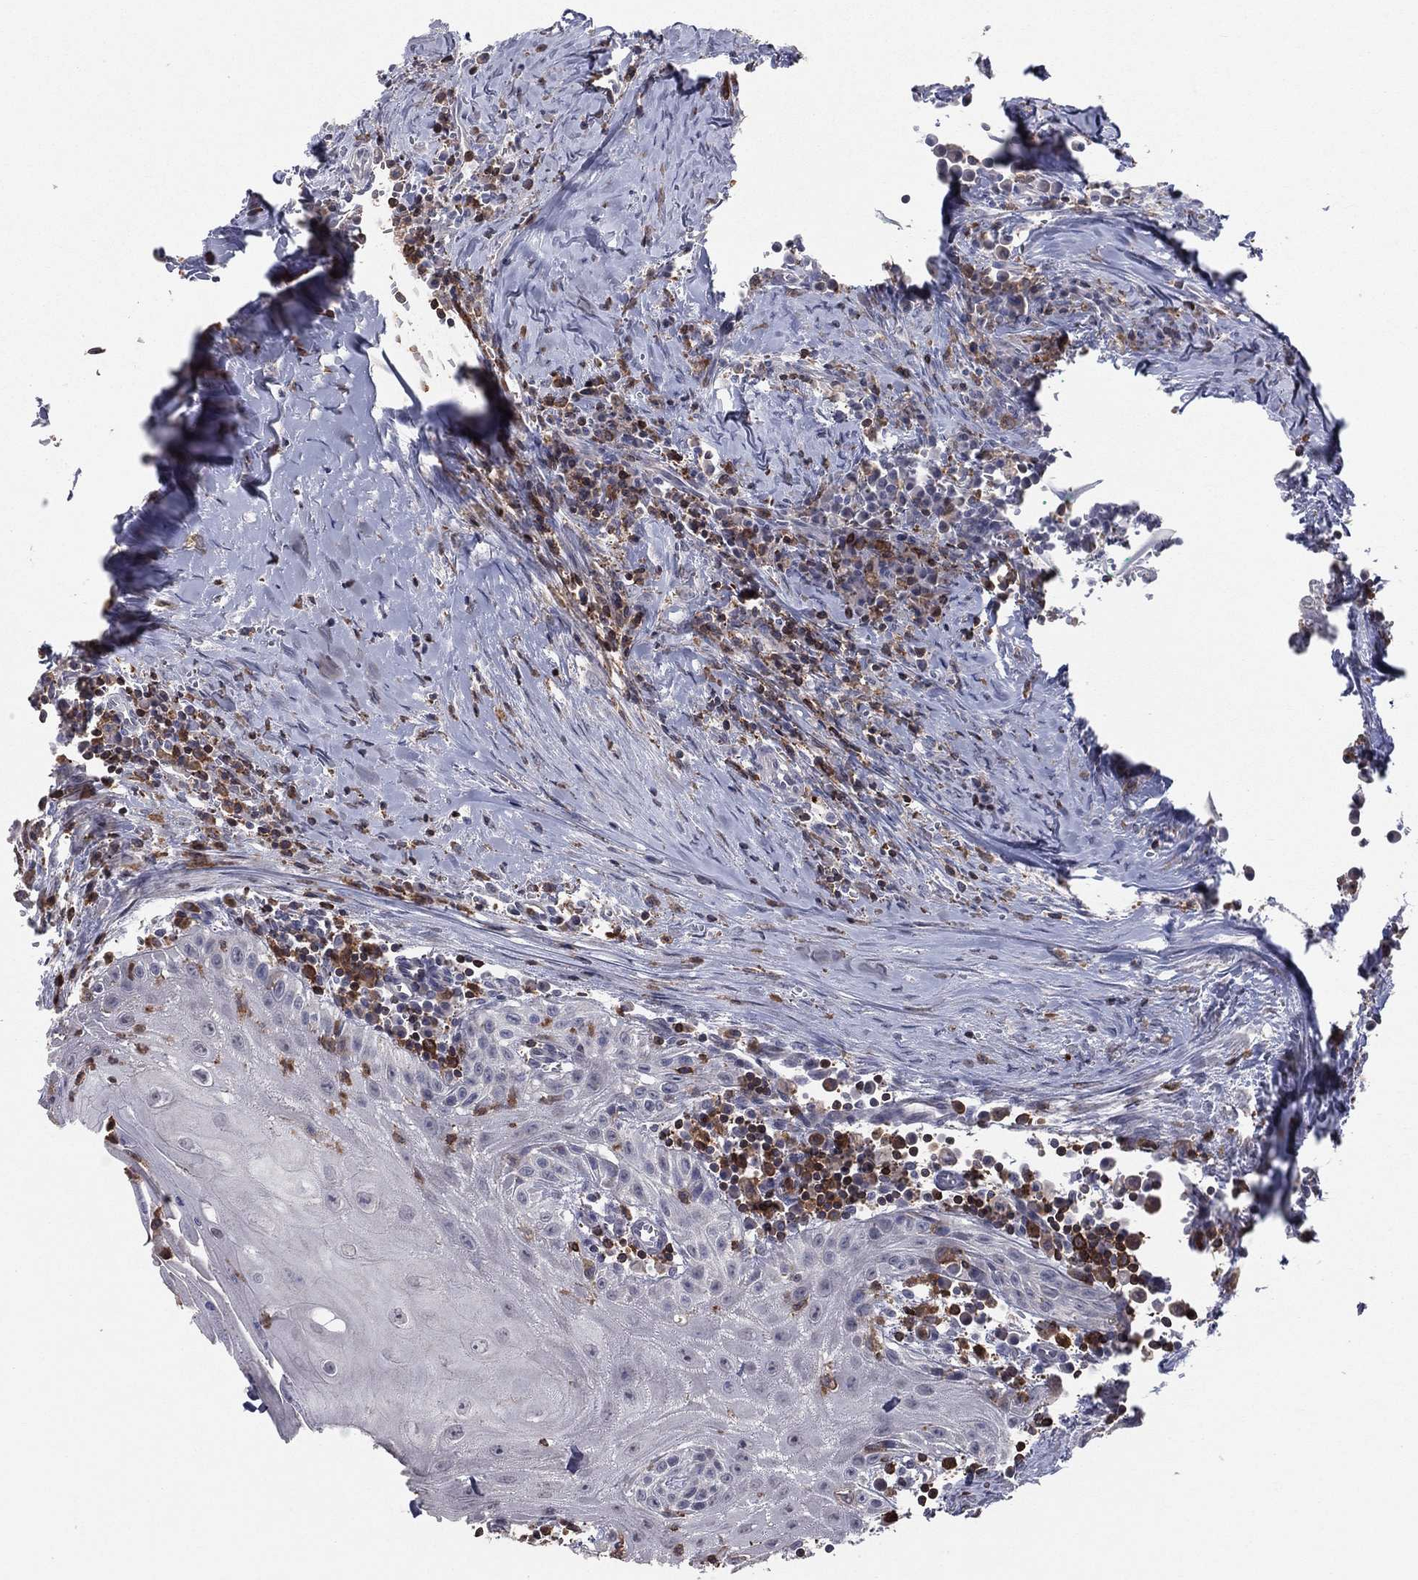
{"staining": {"intensity": "negative", "quantity": "none", "location": "none"}, "tissue": "head and neck cancer", "cell_type": "Tumor cells", "image_type": "cancer", "snomed": [{"axis": "morphology", "description": "Squamous cell carcinoma, NOS"}, {"axis": "topography", "description": "Oral tissue"}, {"axis": "topography", "description": "Head-Neck"}], "caption": "Photomicrograph shows no protein expression in tumor cells of head and neck squamous cell carcinoma tissue.", "gene": "PSTPIP1", "patient": {"sex": "male", "age": 58}}